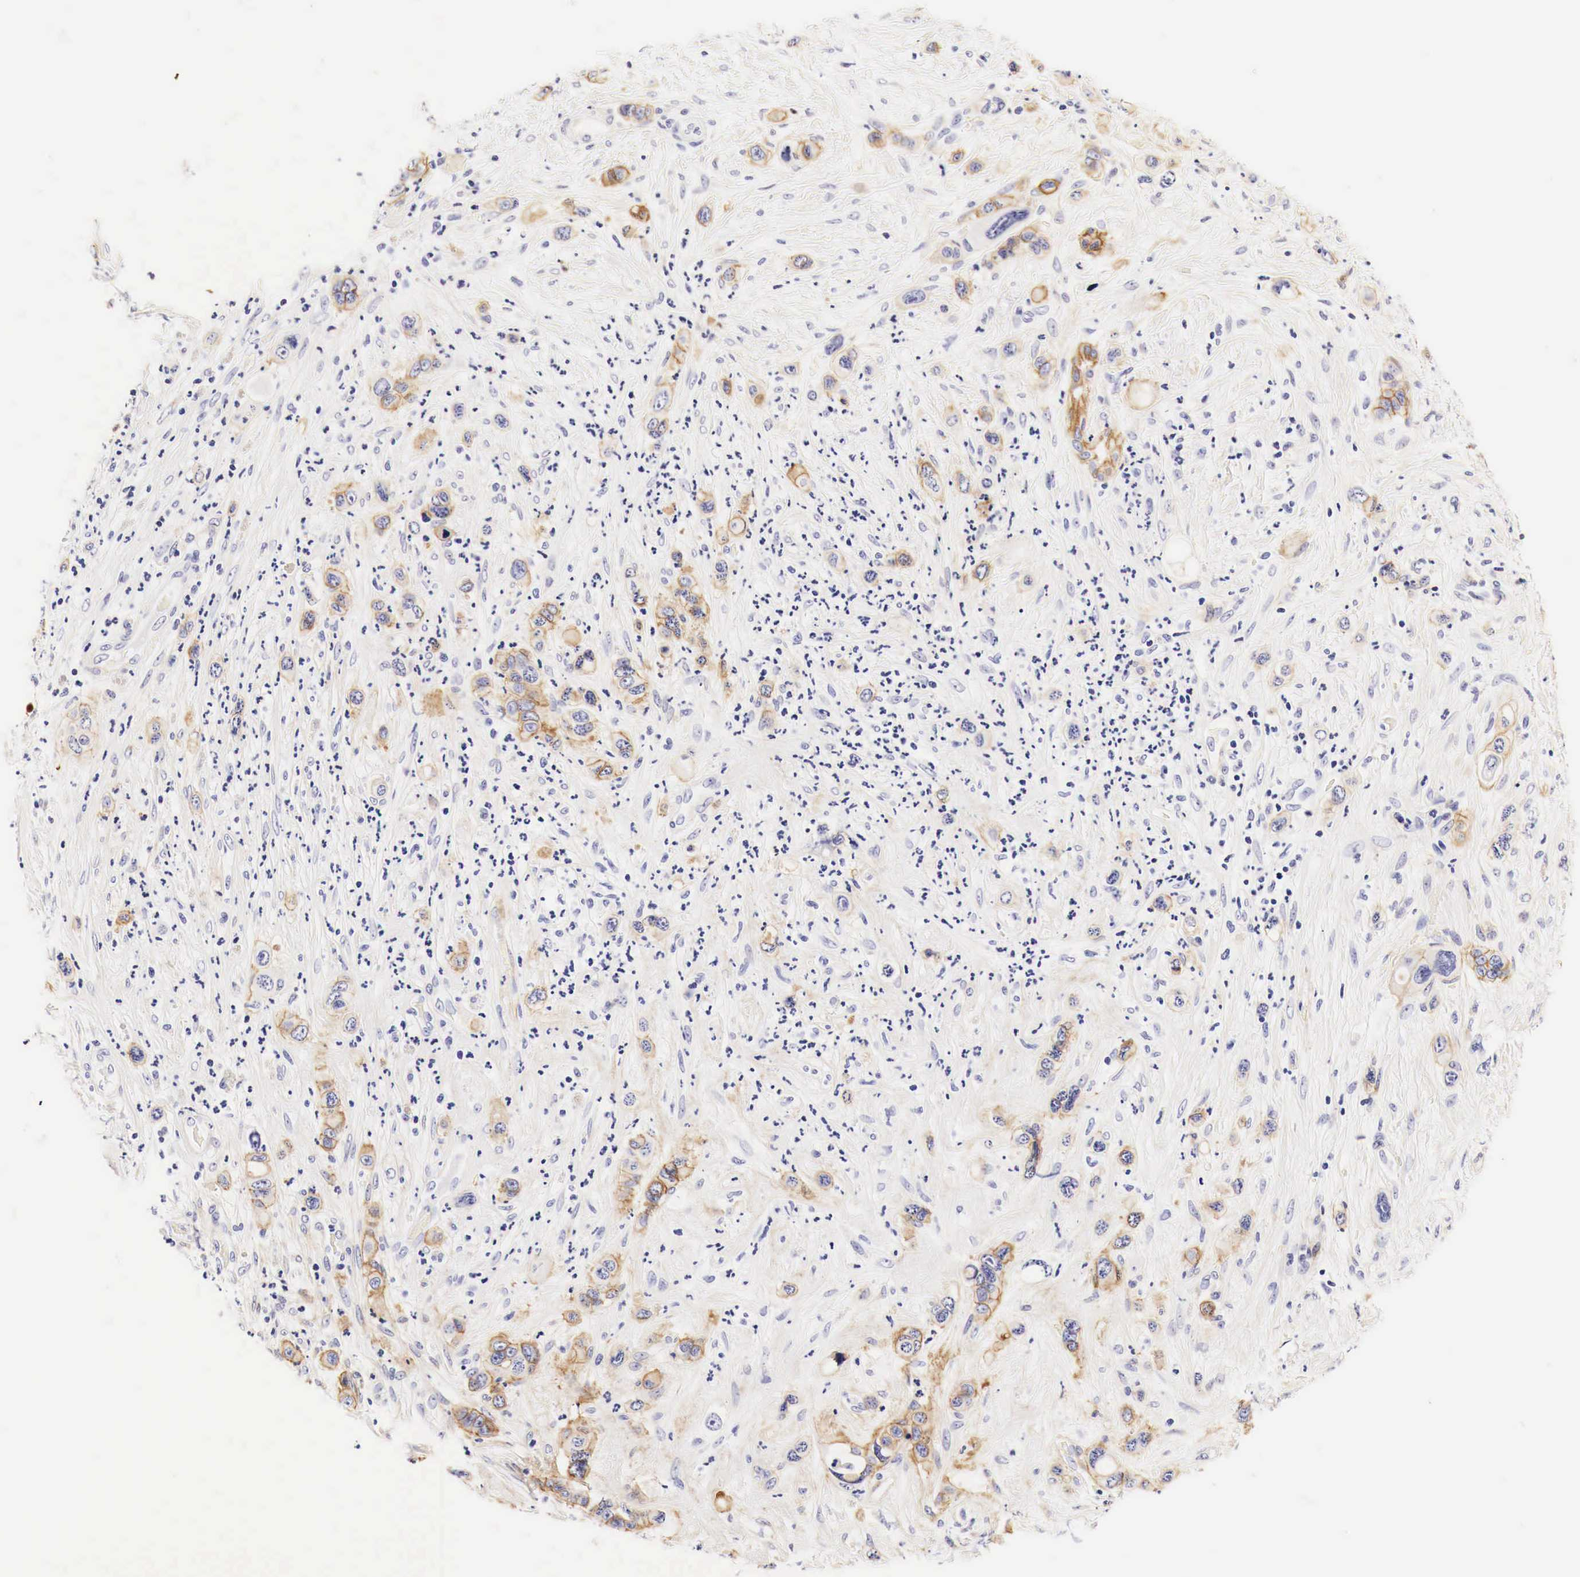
{"staining": {"intensity": "moderate", "quantity": "25%-75%", "location": "cytoplasmic/membranous"}, "tissue": "liver cancer", "cell_type": "Tumor cells", "image_type": "cancer", "snomed": [{"axis": "morphology", "description": "Cholangiocarcinoma"}, {"axis": "topography", "description": "Liver"}], "caption": "Moderate cytoplasmic/membranous protein staining is present in approximately 25%-75% of tumor cells in liver cancer. (IHC, brightfield microscopy, high magnification).", "gene": "EGFR", "patient": {"sex": "female", "age": 79}}